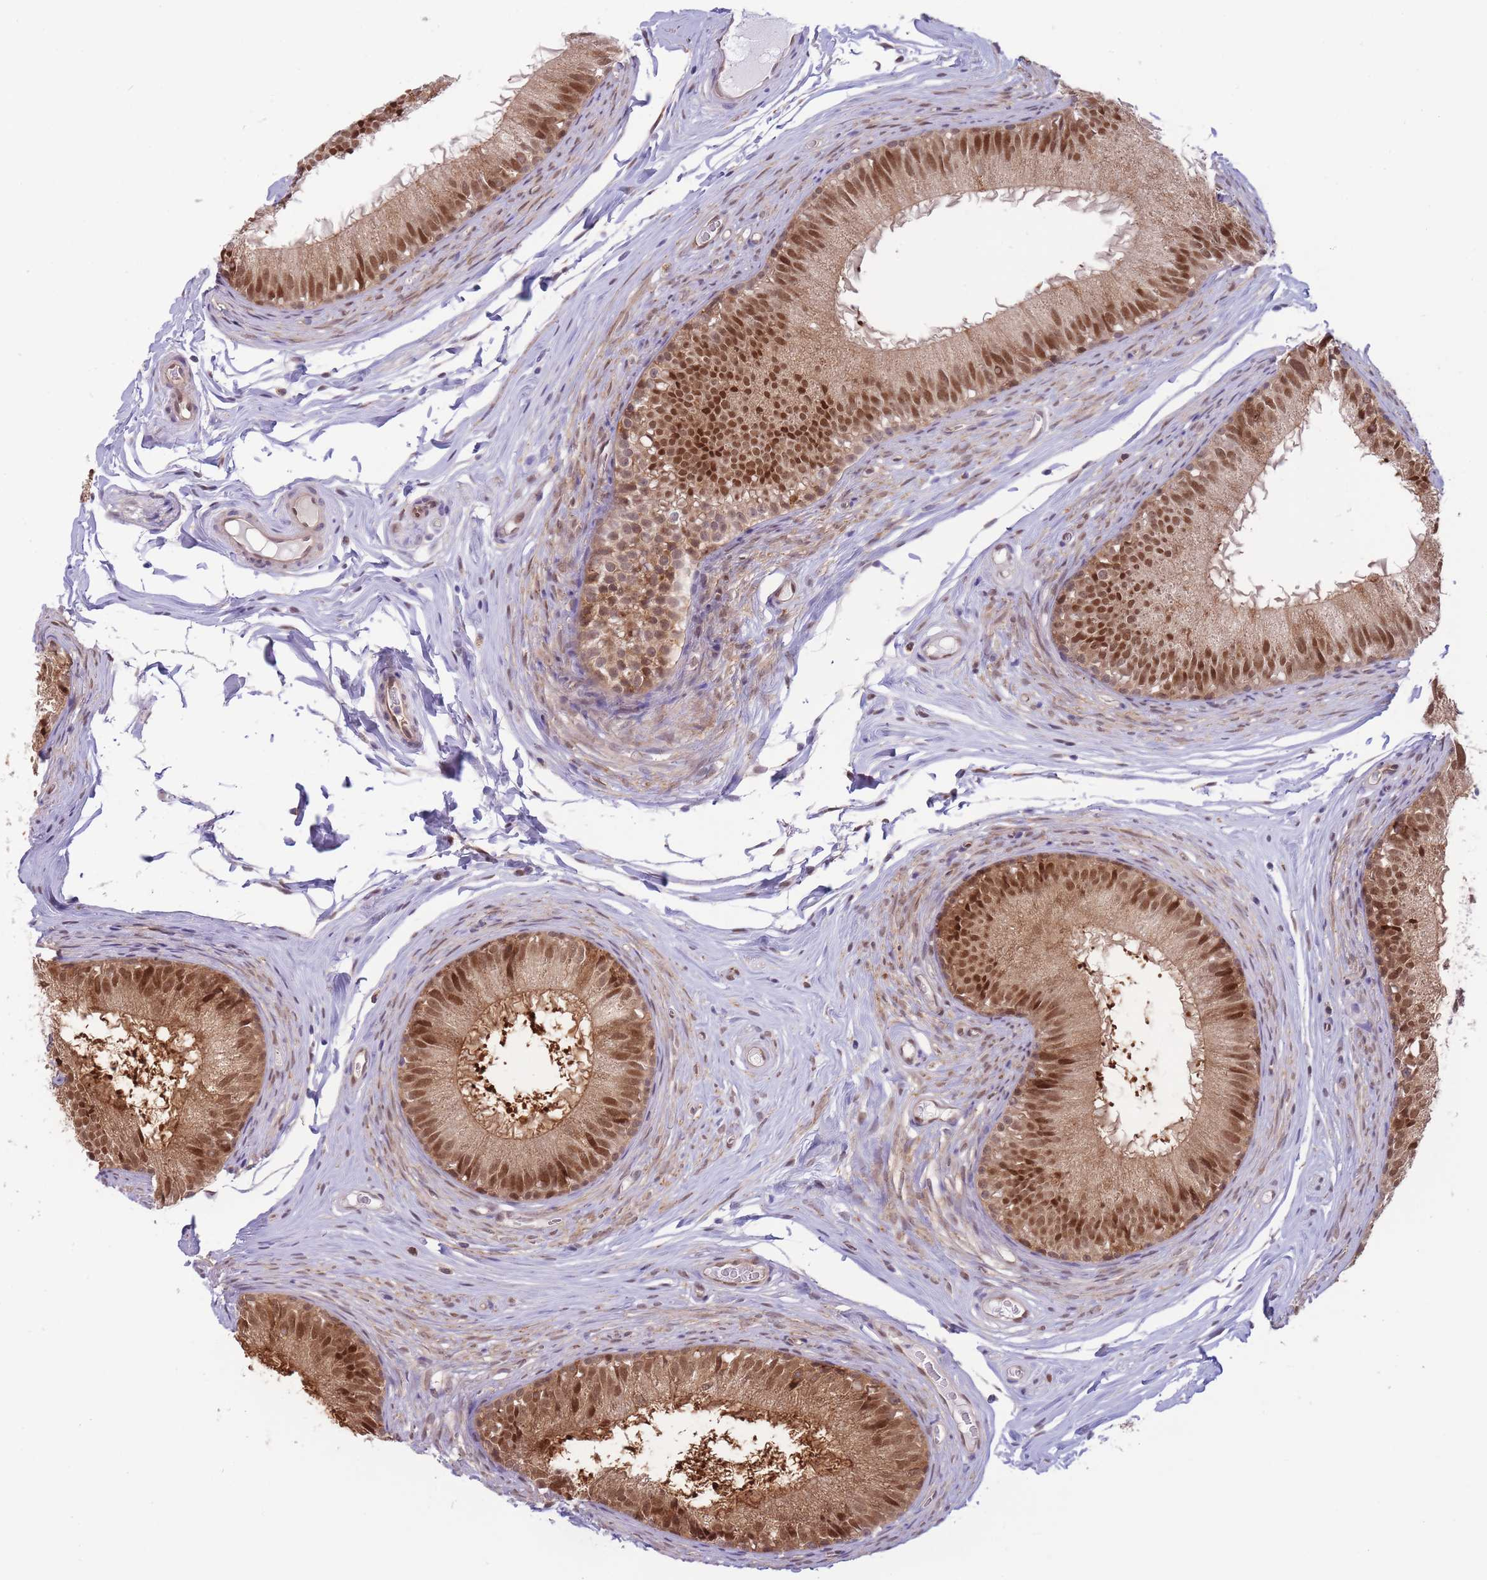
{"staining": {"intensity": "moderate", "quantity": ">75%", "location": "cytoplasmic/membranous,nuclear"}, "tissue": "epididymis", "cell_type": "Glandular cells", "image_type": "normal", "snomed": [{"axis": "morphology", "description": "Normal tissue, NOS"}, {"axis": "topography", "description": "Epididymis"}], "caption": "Glandular cells demonstrate moderate cytoplasmic/membranous,nuclear staining in about >75% of cells in benign epididymis. (DAB (3,3'-diaminobenzidine) IHC with brightfield microscopy, high magnification).", "gene": "NSFL1C", "patient": {"sex": "male", "age": 25}}